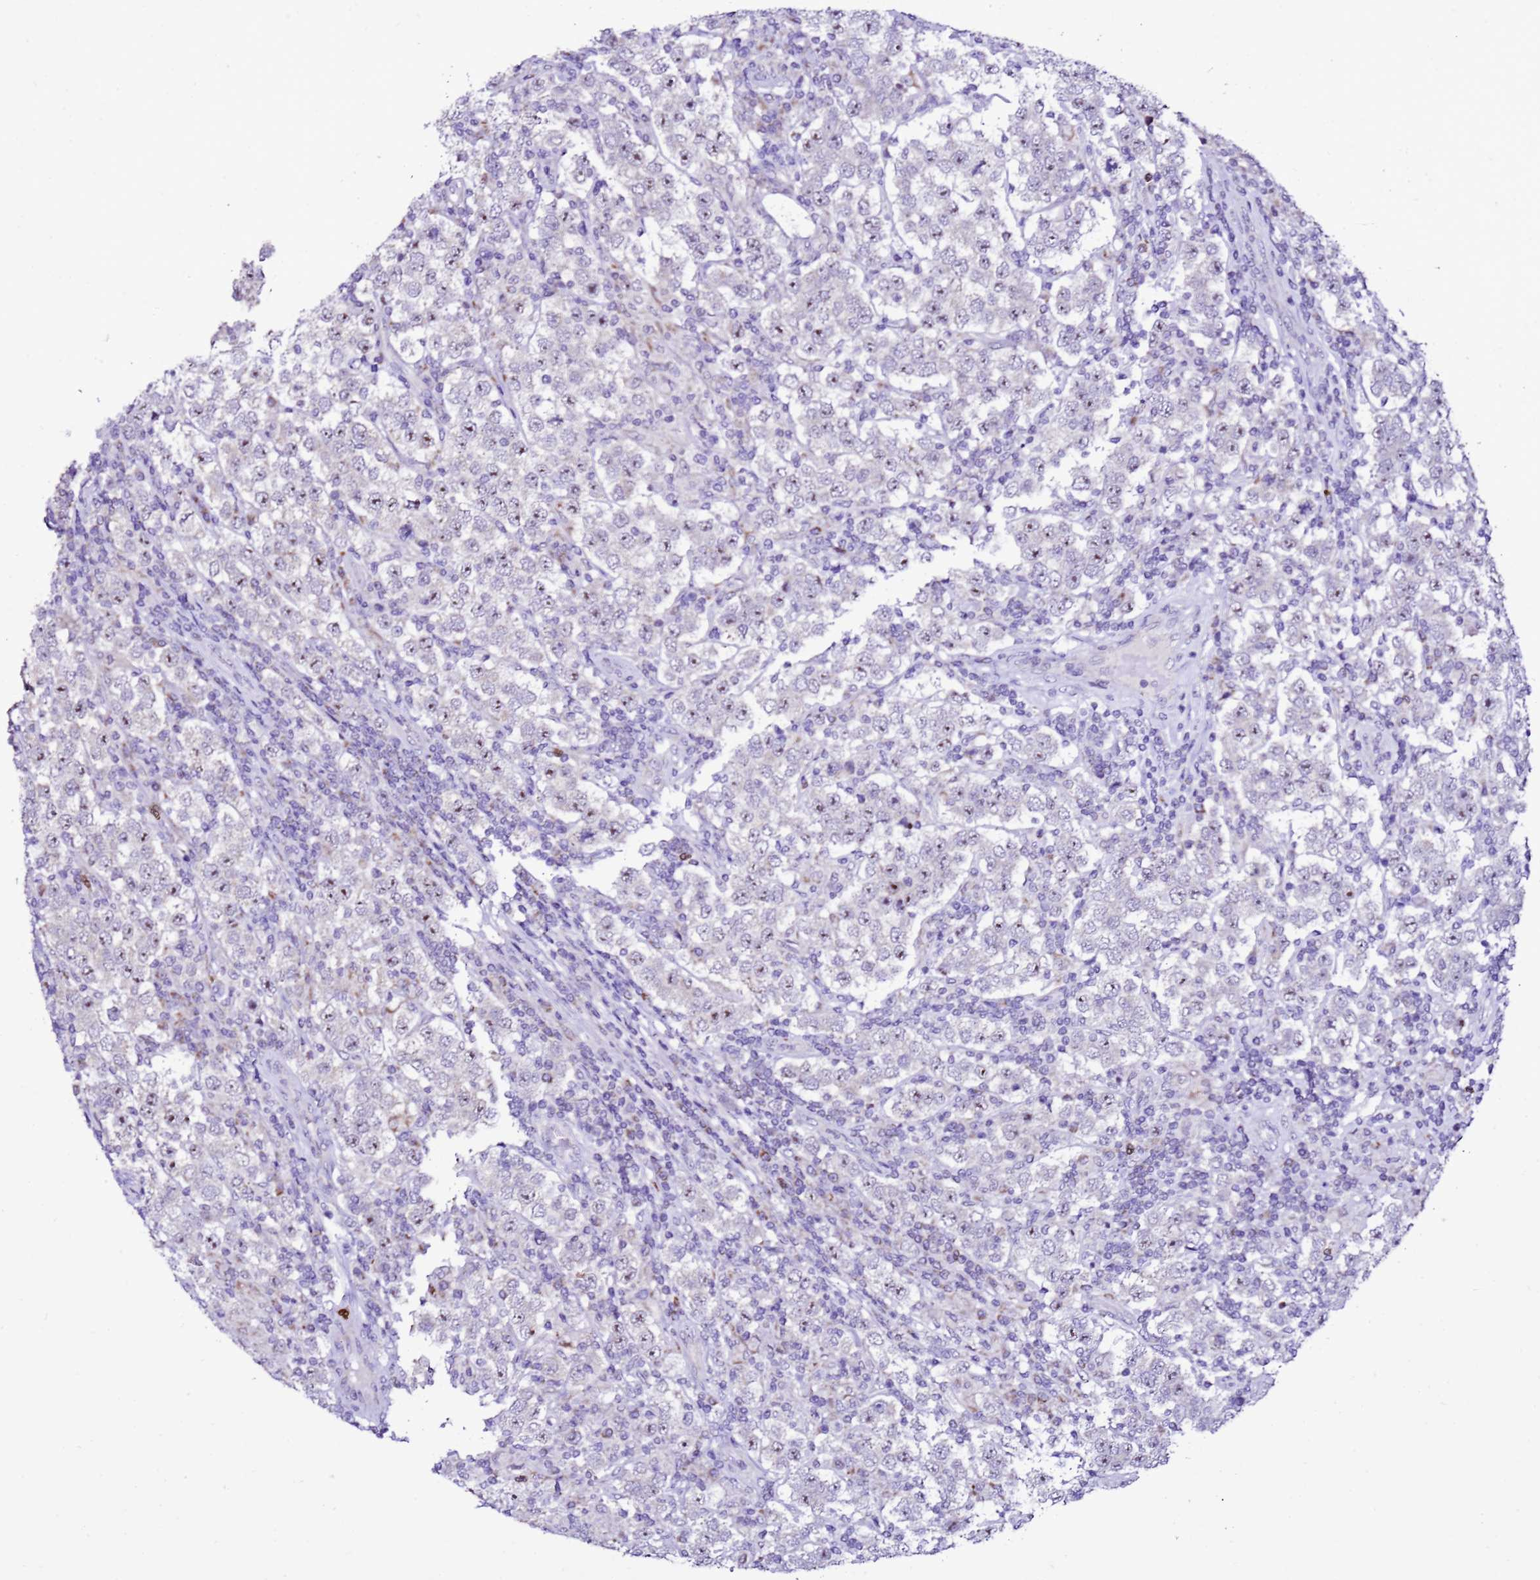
{"staining": {"intensity": "moderate", "quantity": "<25%", "location": "nuclear"}, "tissue": "testis cancer", "cell_type": "Tumor cells", "image_type": "cancer", "snomed": [{"axis": "morphology", "description": "Normal tissue, NOS"}, {"axis": "morphology", "description": "Urothelial carcinoma, High grade"}, {"axis": "morphology", "description": "Seminoma, NOS"}, {"axis": "morphology", "description": "Carcinoma, Embryonal, NOS"}, {"axis": "topography", "description": "Urinary bladder"}, {"axis": "topography", "description": "Testis"}], "caption": "An immunohistochemistry (IHC) photomicrograph of neoplastic tissue is shown. Protein staining in brown highlights moderate nuclear positivity in testis cancer within tumor cells.", "gene": "DPH6", "patient": {"sex": "male", "age": 41}}